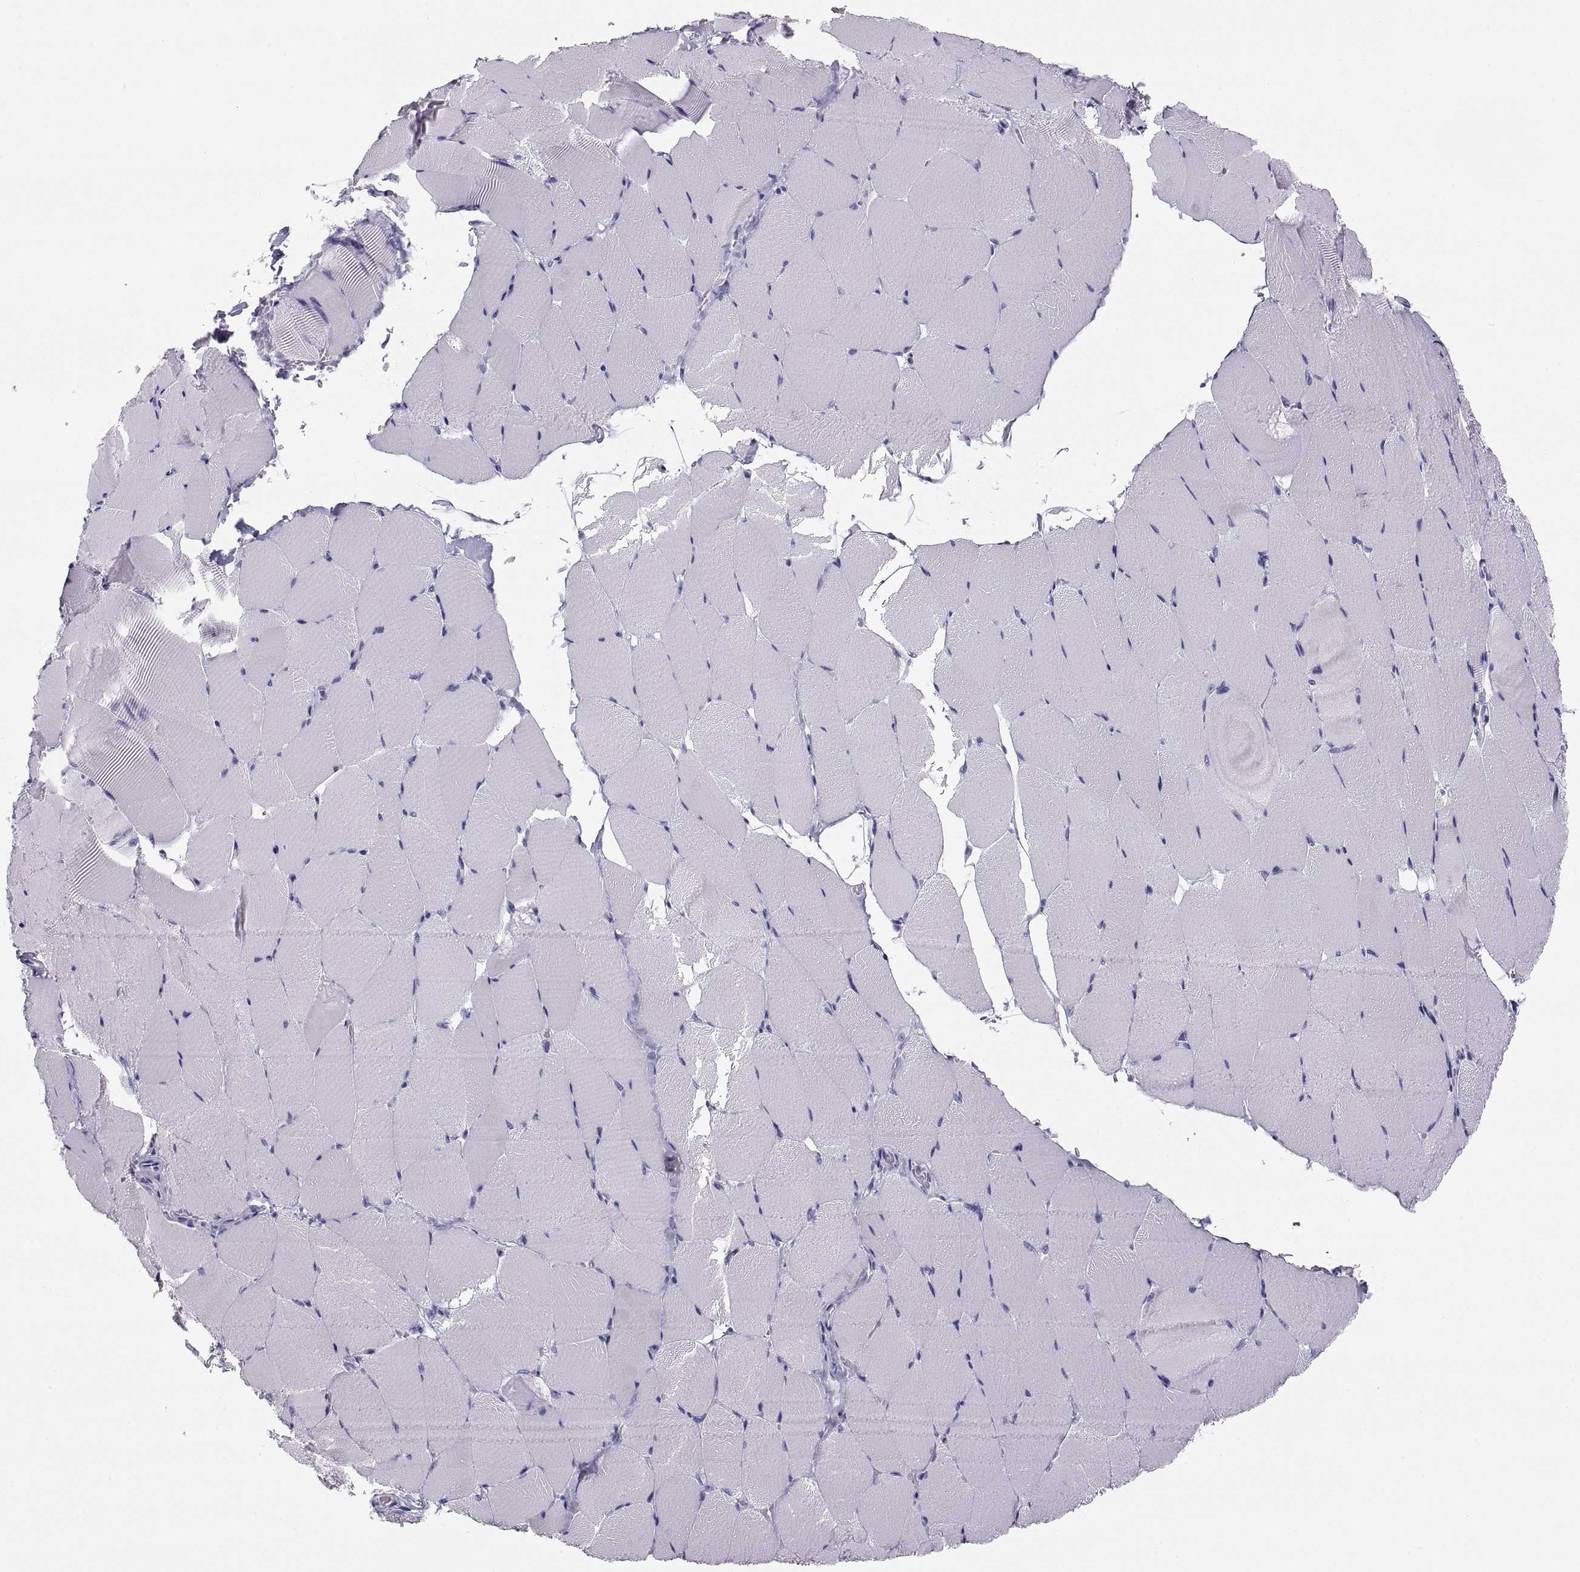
{"staining": {"intensity": "negative", "quantity": "none", "location": "none"}, "tissue": "skeletal muscle", "cell_type": "Myocytes", "image_type": "normal", "snomed": [{"axis": "morphology", "description": "Normal tissue, NOS"}, {"axis": "topography", "description": "Skeletal muscle"}], "caption": "This micrograph is of benign skeletal muscle stained with IHC to label a protein in brown with the nuclei are counter-stained blue. There is no positivity in myocytes. (DAB (3,3'-diaminobenzidine) immunohistochemistry (IHC), high magnification).", "gene": "PAX2", "patient": {"sex": "female", "age": 37}}